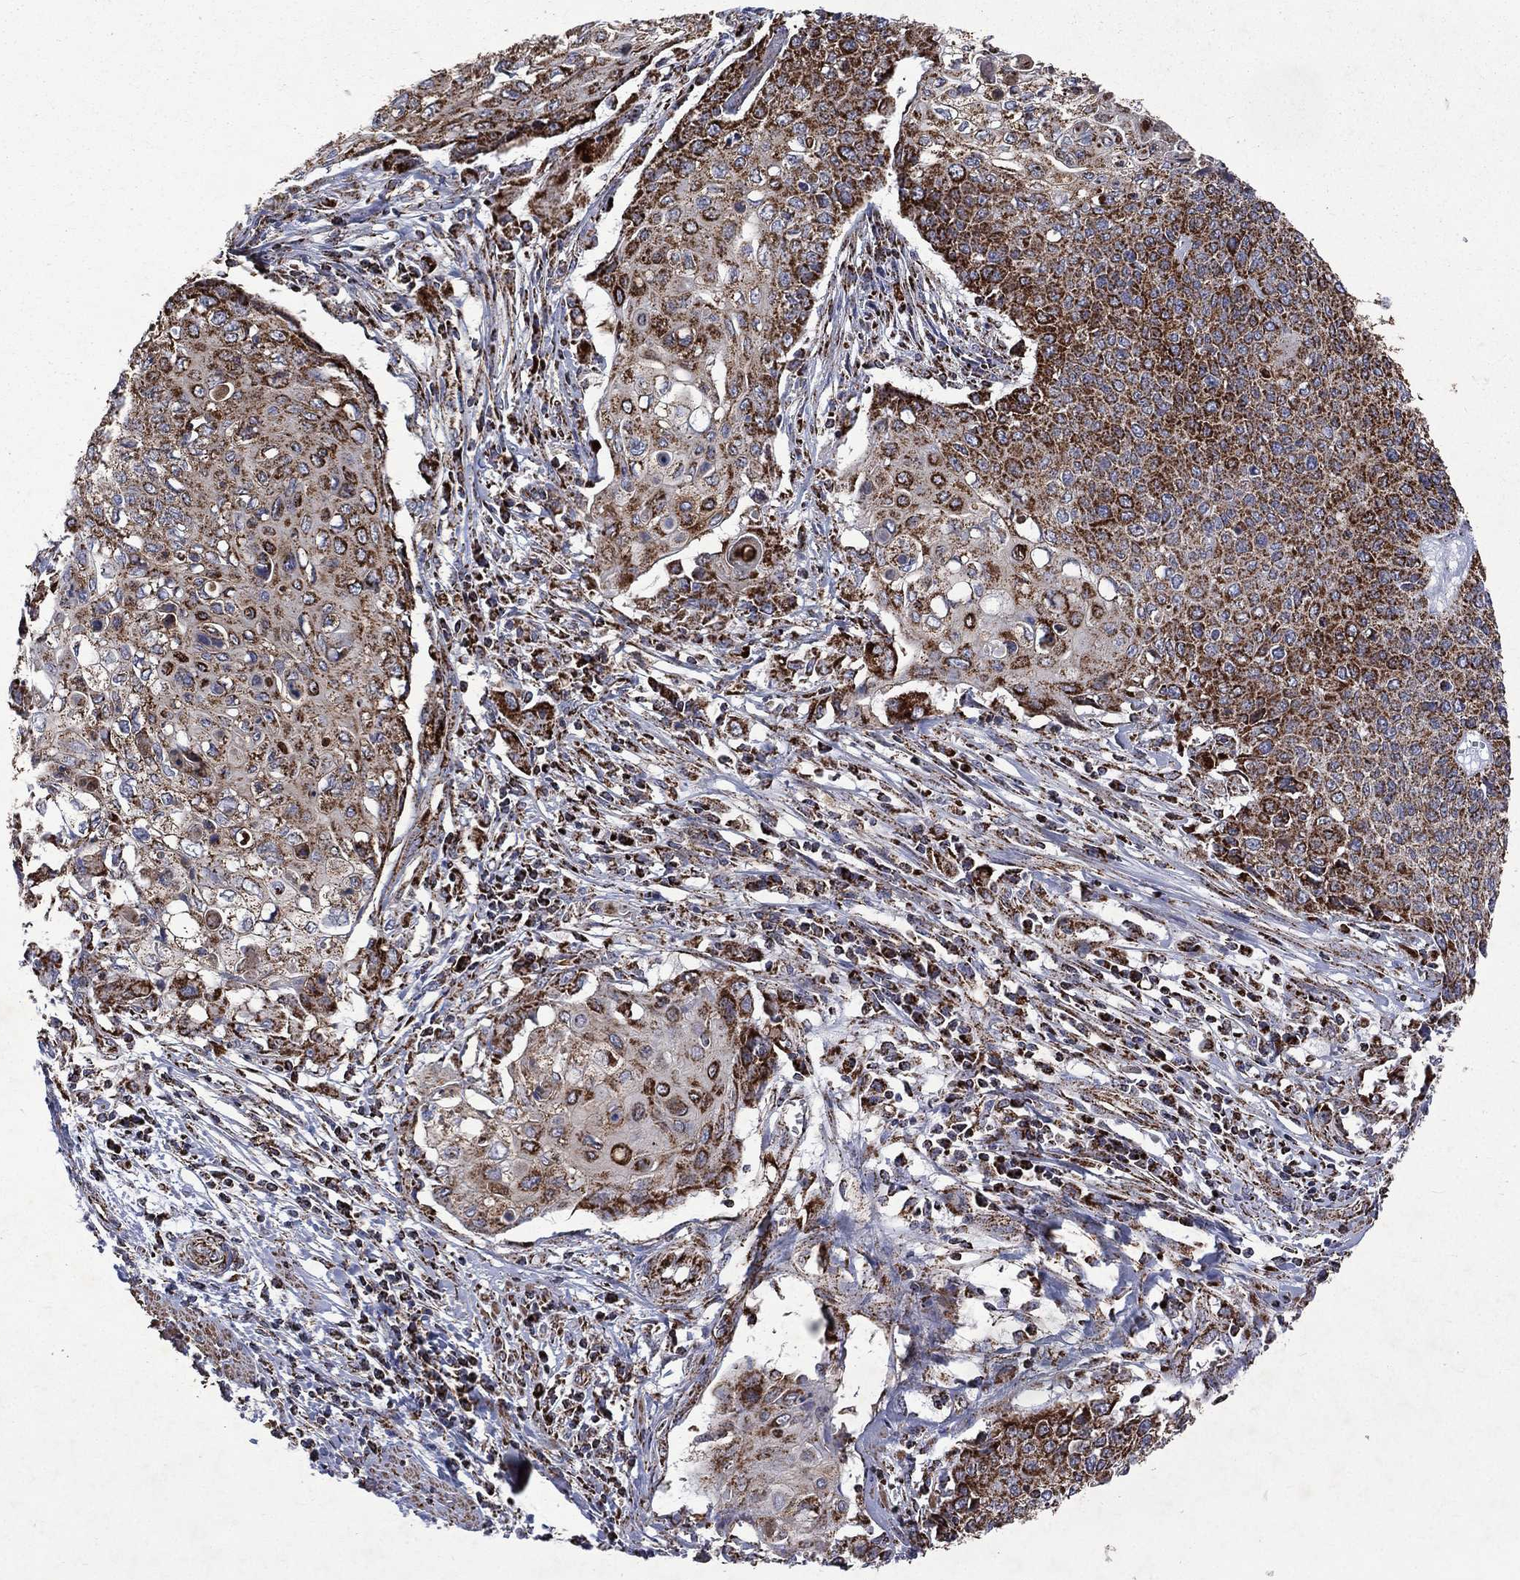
{"staining": {"intensity": "strong", "quantity": ">75%", "location": "cytoplasmic/membranous"}, "tissue": "cervical cancer", "cell_type": "Tumor cells", "image_type": "cancer", "snomed": [{"axis": "morphology", "description": "Squamous cell carcinoma, NOS"}, {"axis": "topography", "description": "Cervix"}], "caption": "Immunohistochemistry (IHC) photomicrograph of cervical cancer stained for a protein (brown), which demonstrates high levels of strong cytoplasmic/membranous staining in about >75% of tumor cells.", "gene": "GOT2", "patient": {"sex": "female", "age": 39}}